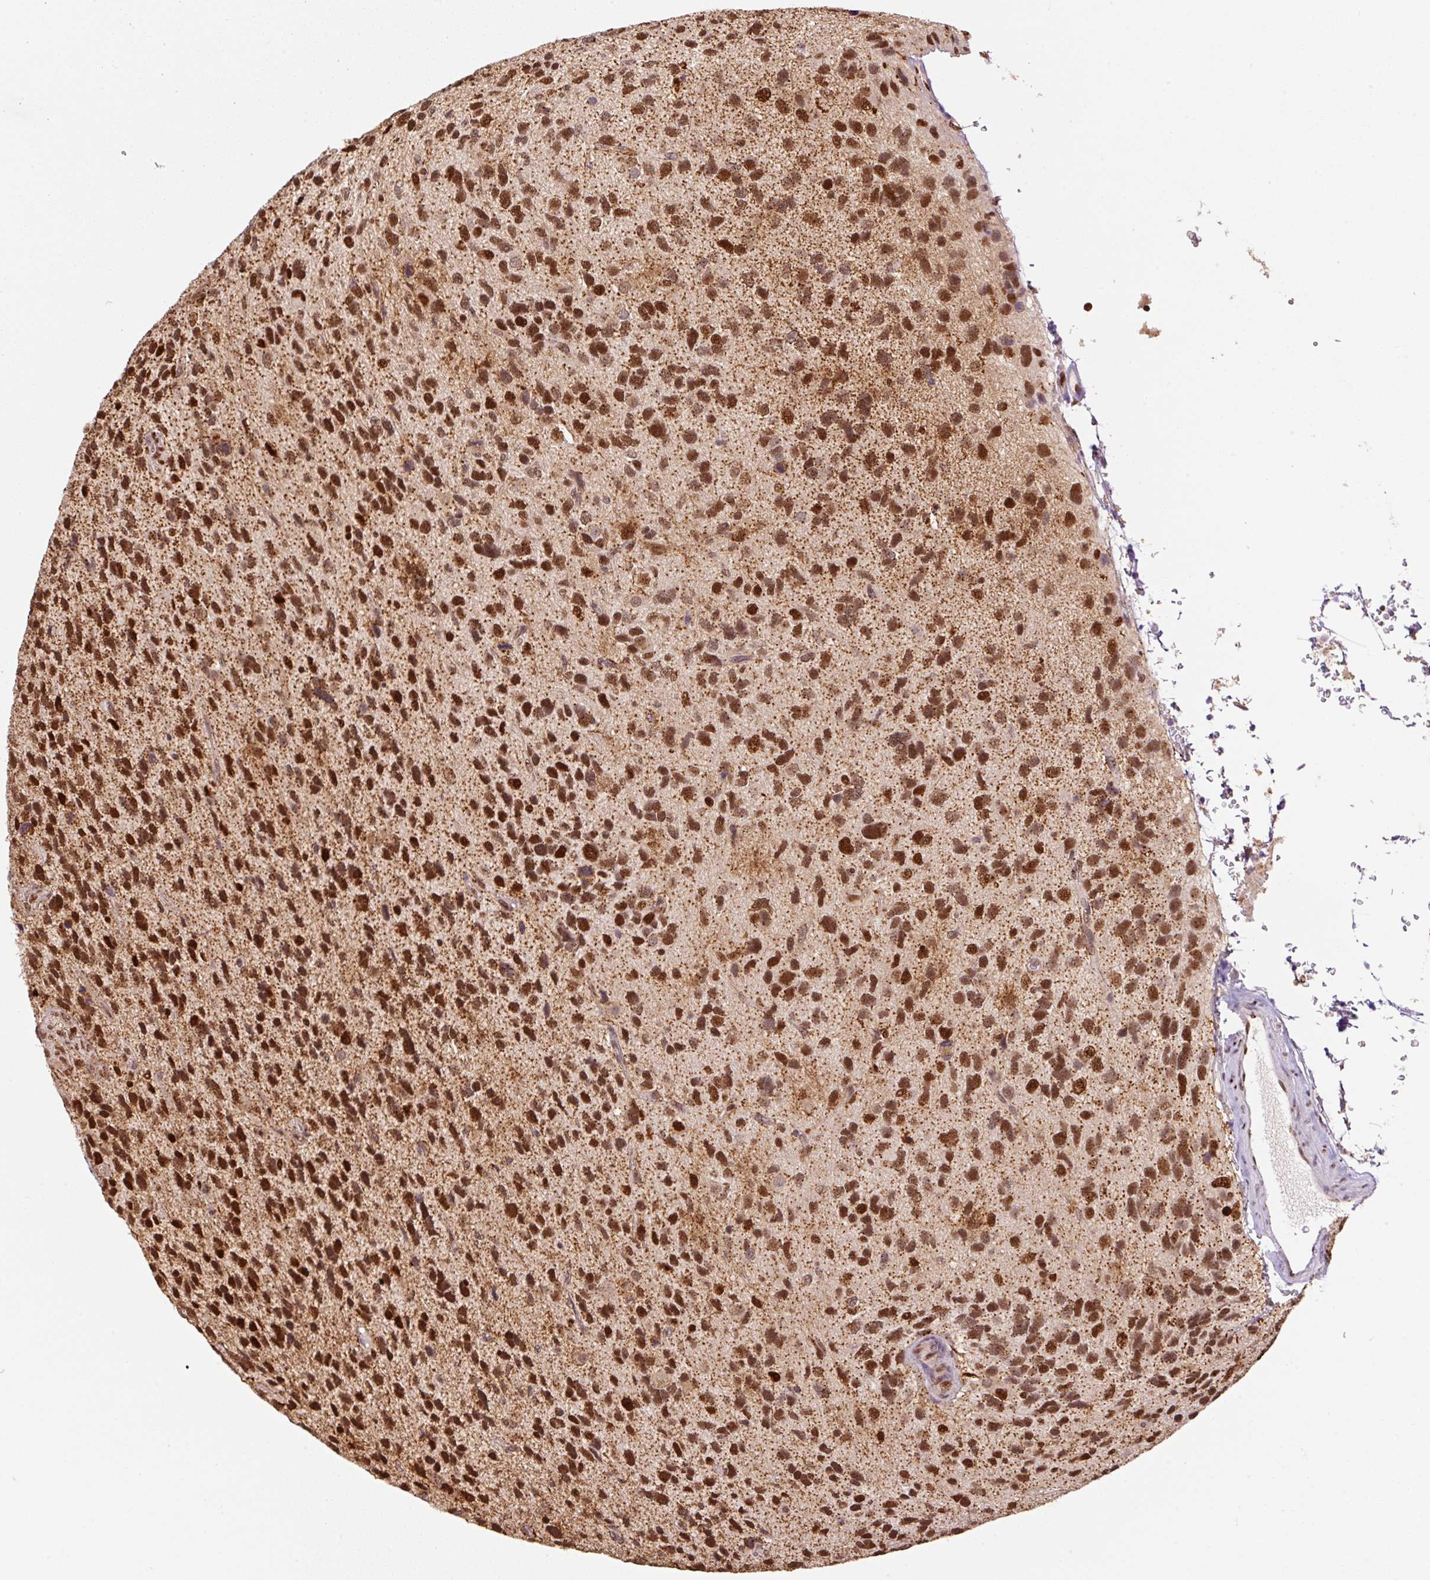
{"staining": {"intensity": "strong", "quantity": ">75%", "location": "nuclear"}, "tissue": "glioma", "cell_type": "Tumor cells", "image_type": "cancer", "snomed": [{"axis": "morphology", "description": "Glioma, malignant, High grade"}, {"axis": "topography", "description": "Brain"}], "caption": "Immunohistochemical staining of glioma demonstrates strong nuclear protein expression in about >75% of tumor cells. Immunohistochemistry (ihc) stains the protein of interest in brown and the nuclei are stained blue.", "gene": "GPR139", "patient": {"sex": "female", "age": 58}}